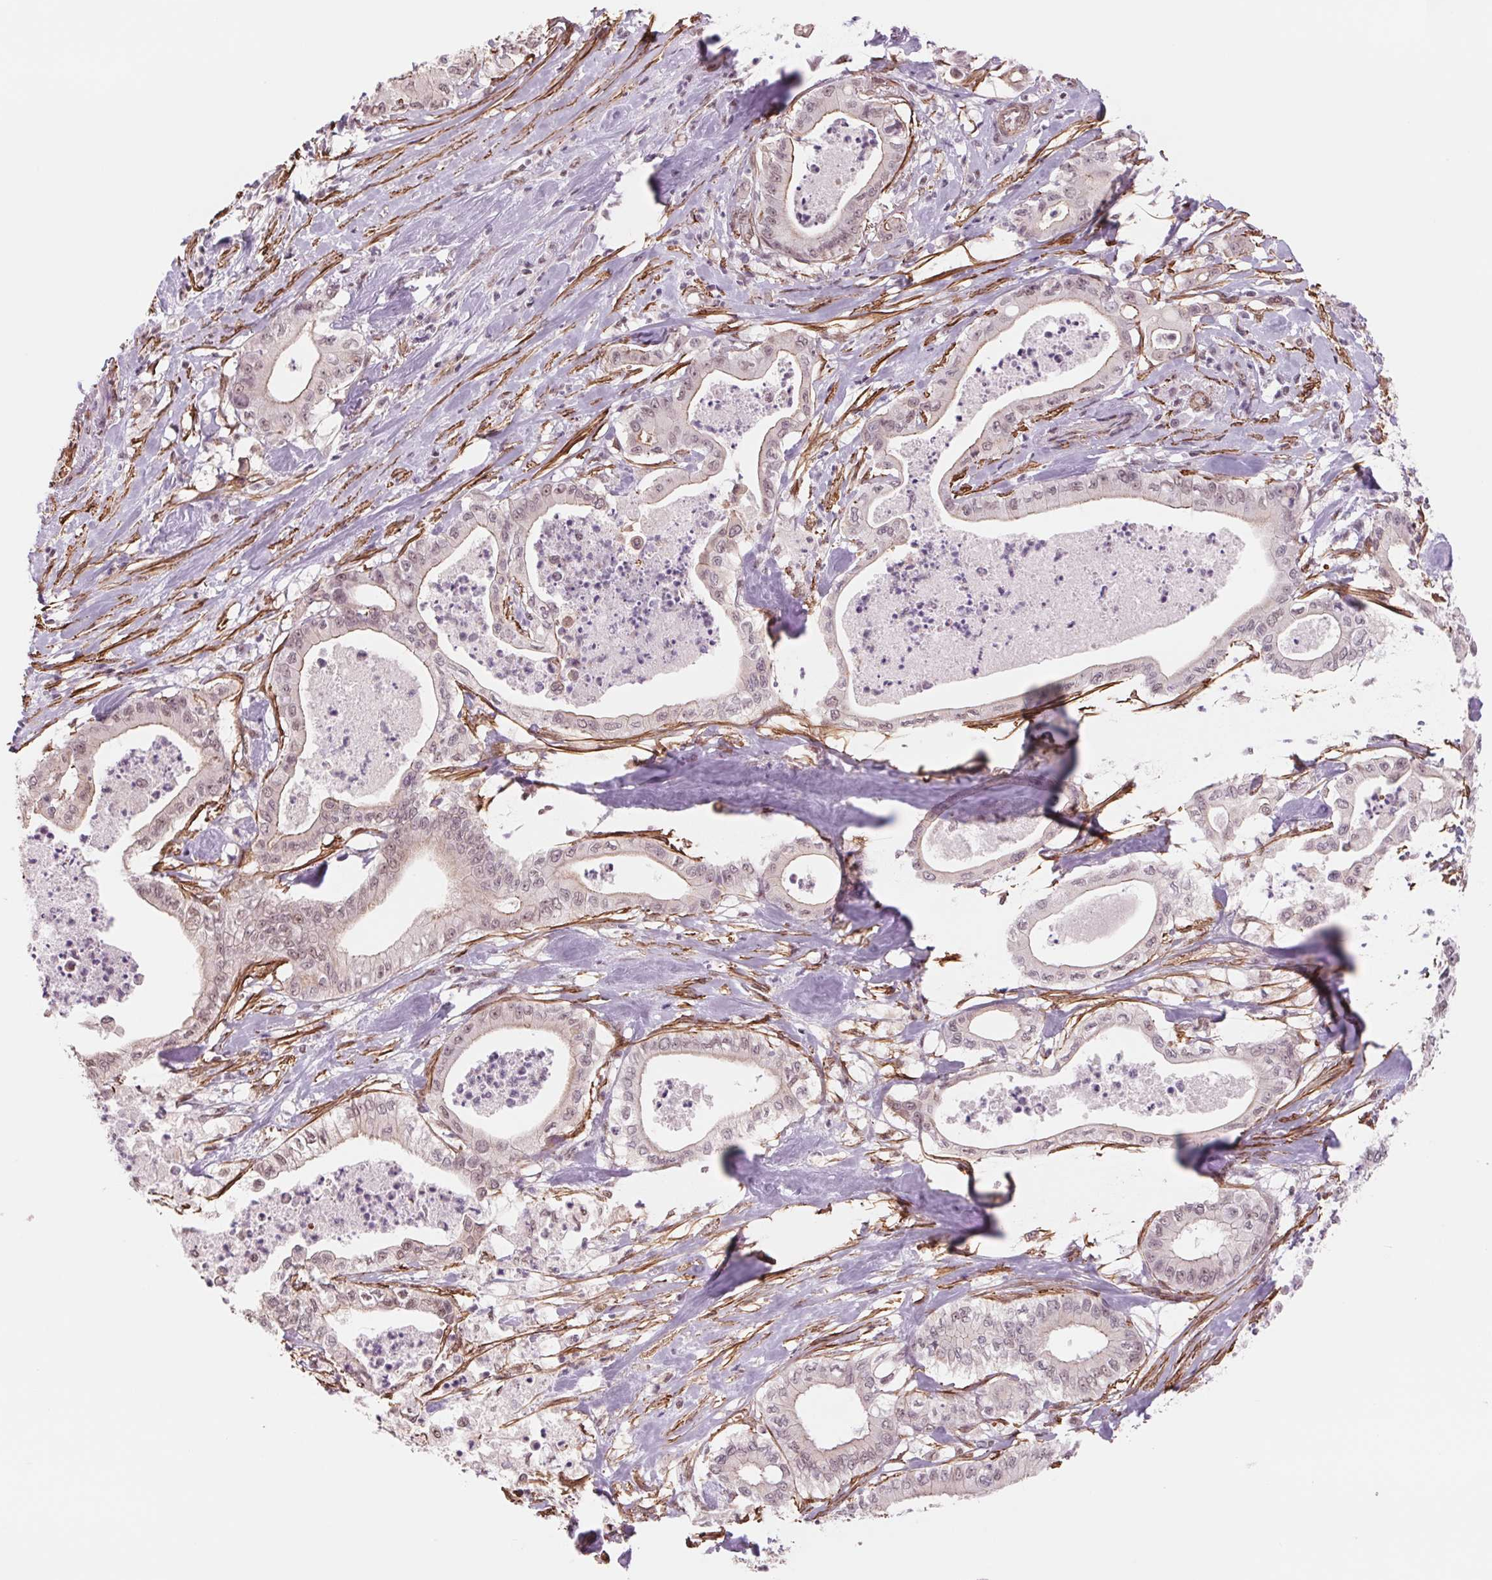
{"staining": {"intensity": "negative", "quantity": "none", "location": "none"}, "tissue": "pancreatic cancer", "cell_type": "Tumor cells", "image_type": "cancer", "snomed": [{"axis": "morphology", "description": "Adenocarcinoma, NOS"}, {"axis": "topography", "description": "Pancreas"}], "caption": "Tumor cells show no significant protein expression in pancreatic cancer.", "gene": "BCAT1", "patient": {"sex": "male", "age": 71}}